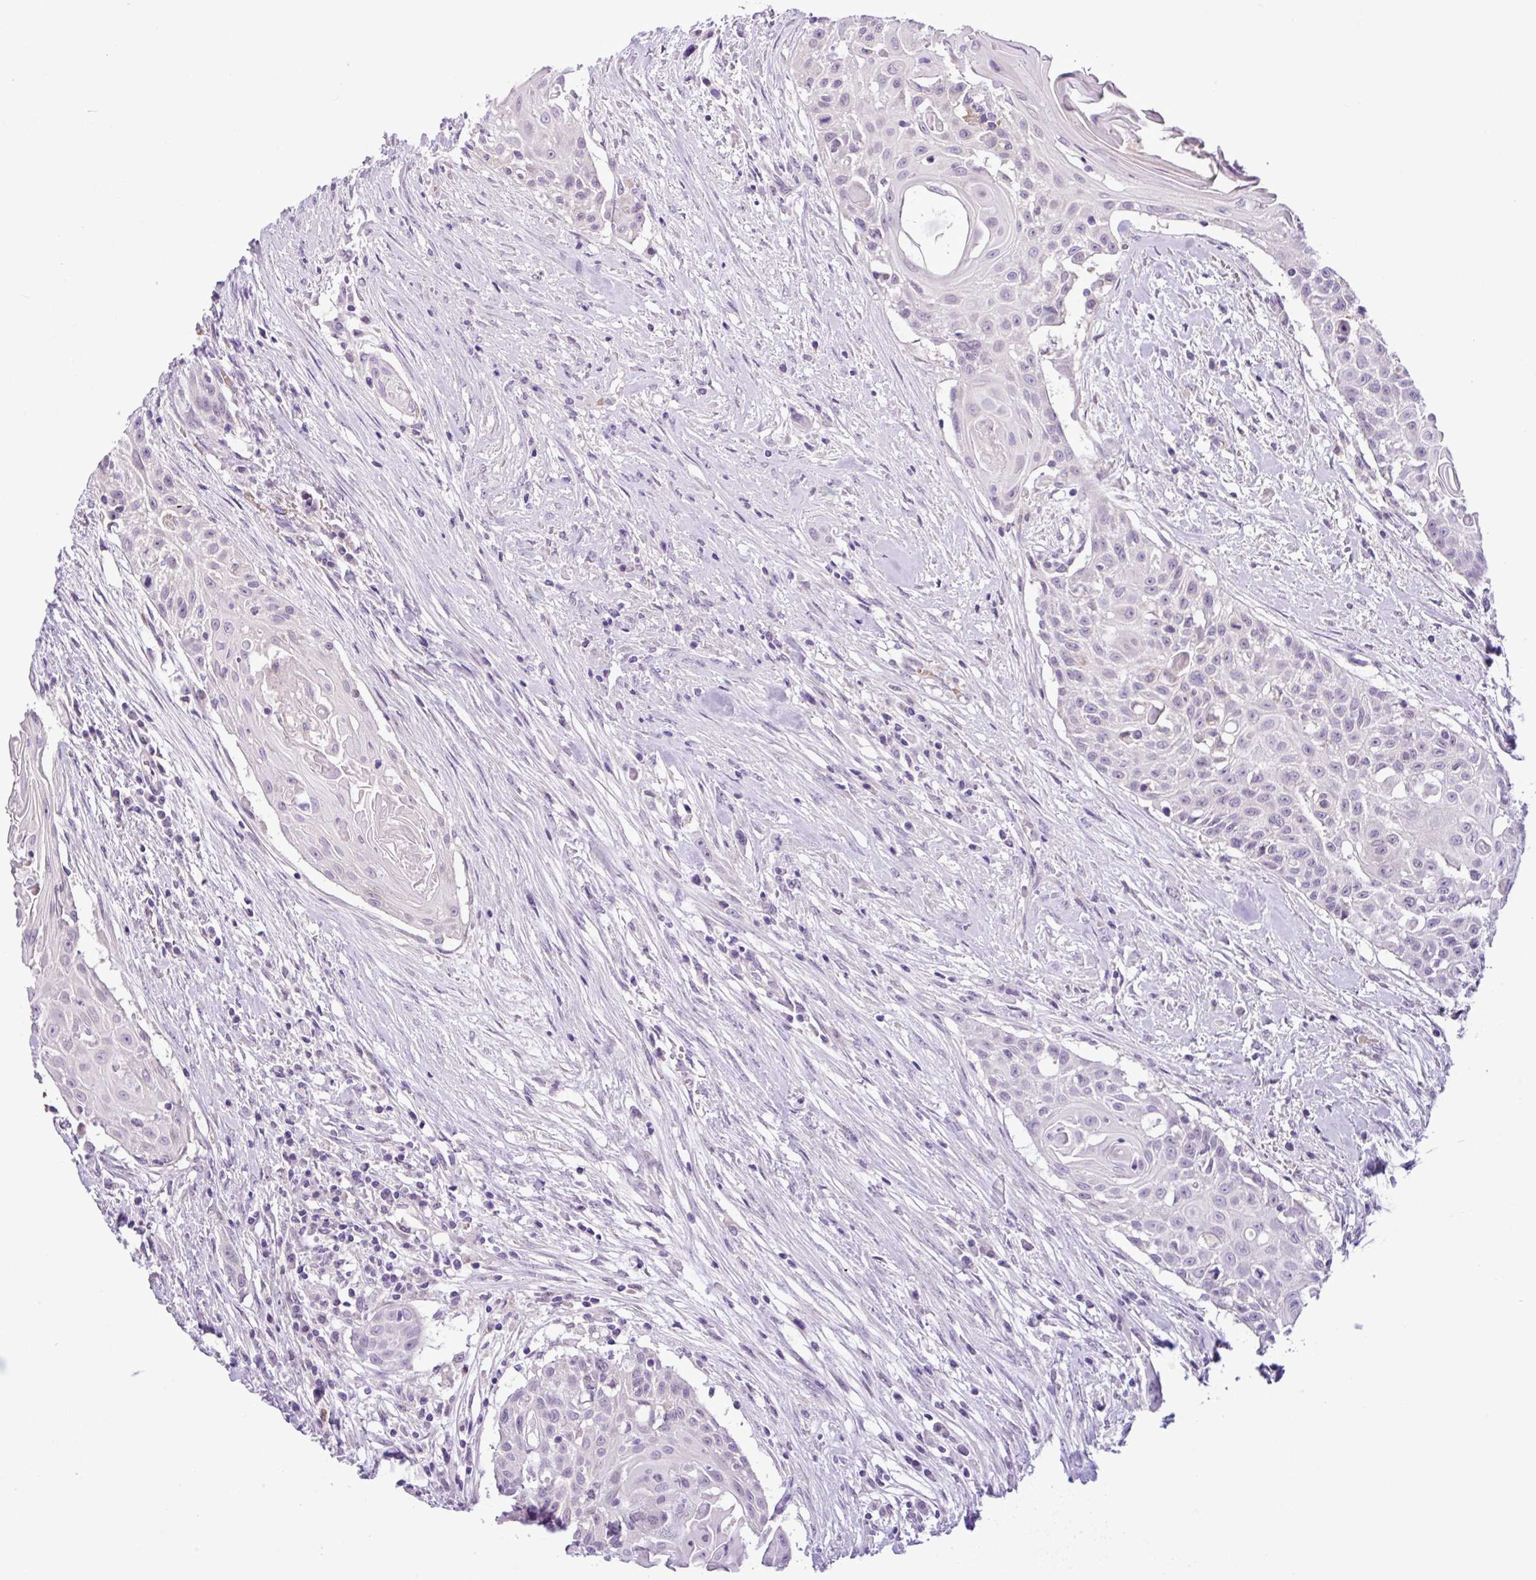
{"staining": {"intensity": "negative", "quantity": "none", "location": "none"}, "tissue": "head and neck cancer", "cell_type": "Tumor cells", "image_type": "cancer", "snomed": [{"axis": "morphology", "description": "Squamous cell carcinoma, NOS"}, {"axis": "topography", "description": "Lymph node"}, {"axis": "topography", "description": "Salivary gland"}, {"axis": "topography", "description": "Head-Neck"}], "caption": "A high-resolution image shows immunohistochemistry staining of head and neck squamous cell carcinoma, which shows no significant staining in tumor cells.", "gene": "TONSL", "patient": {"sex": "female", "age": 74}}